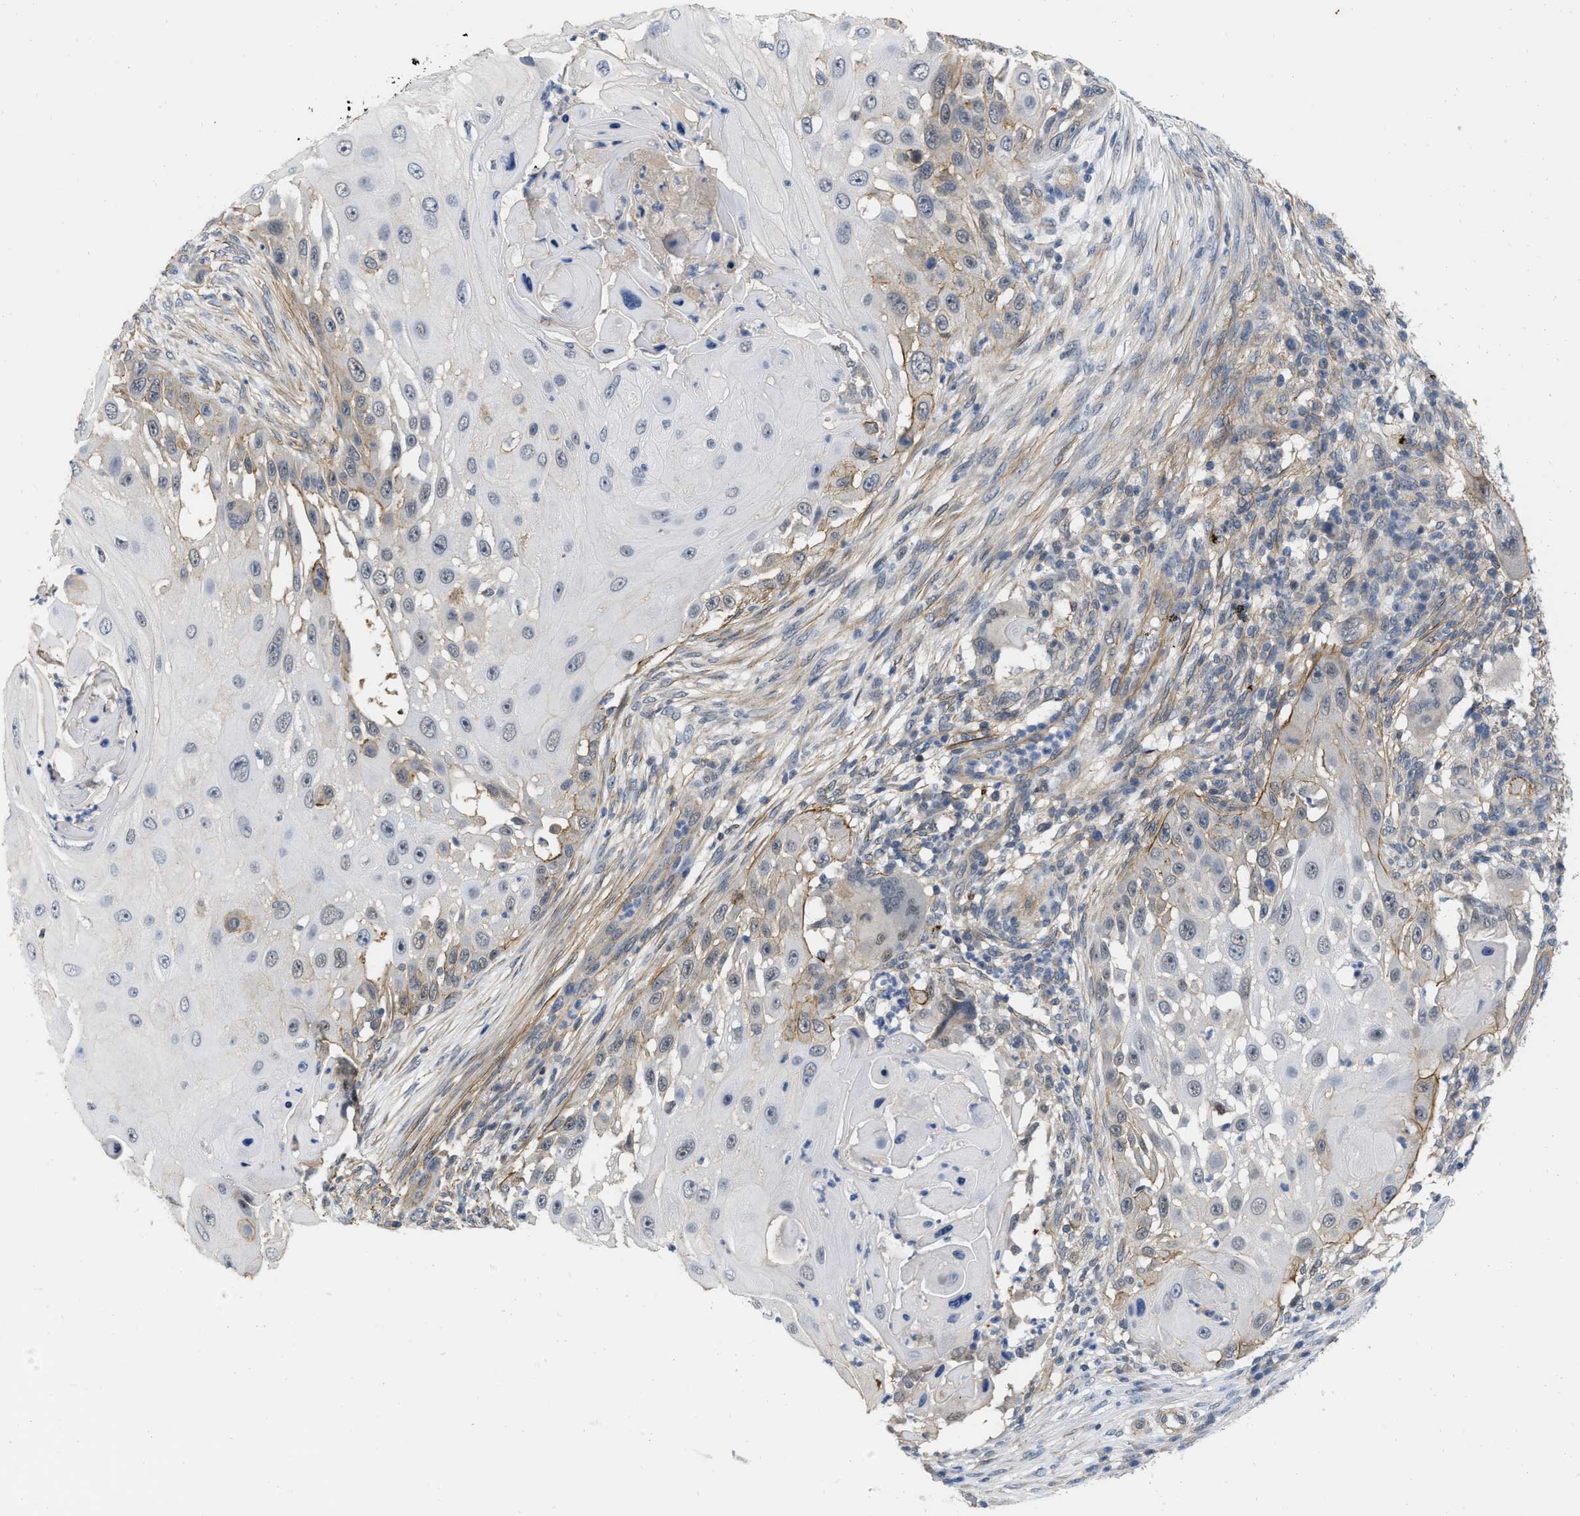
{"staining": {"intensity": "negative", "quantity": "none", "location": "none"}, "tissue": "skin cancer", "cell_type": "Tumor cells", "image_type": "cancer", "snomed": [{"axis": "morphology", "description": "Squamous cell carcinoma, NOS"}, {"axis": "topography", "description": "Skin"}], "caption": "Photomicrograph shows no protein expression in tumor cells of skin cancer tissue.", "gene": "NAPEPLD", "patient": {"sex": "female", "age": 44}}